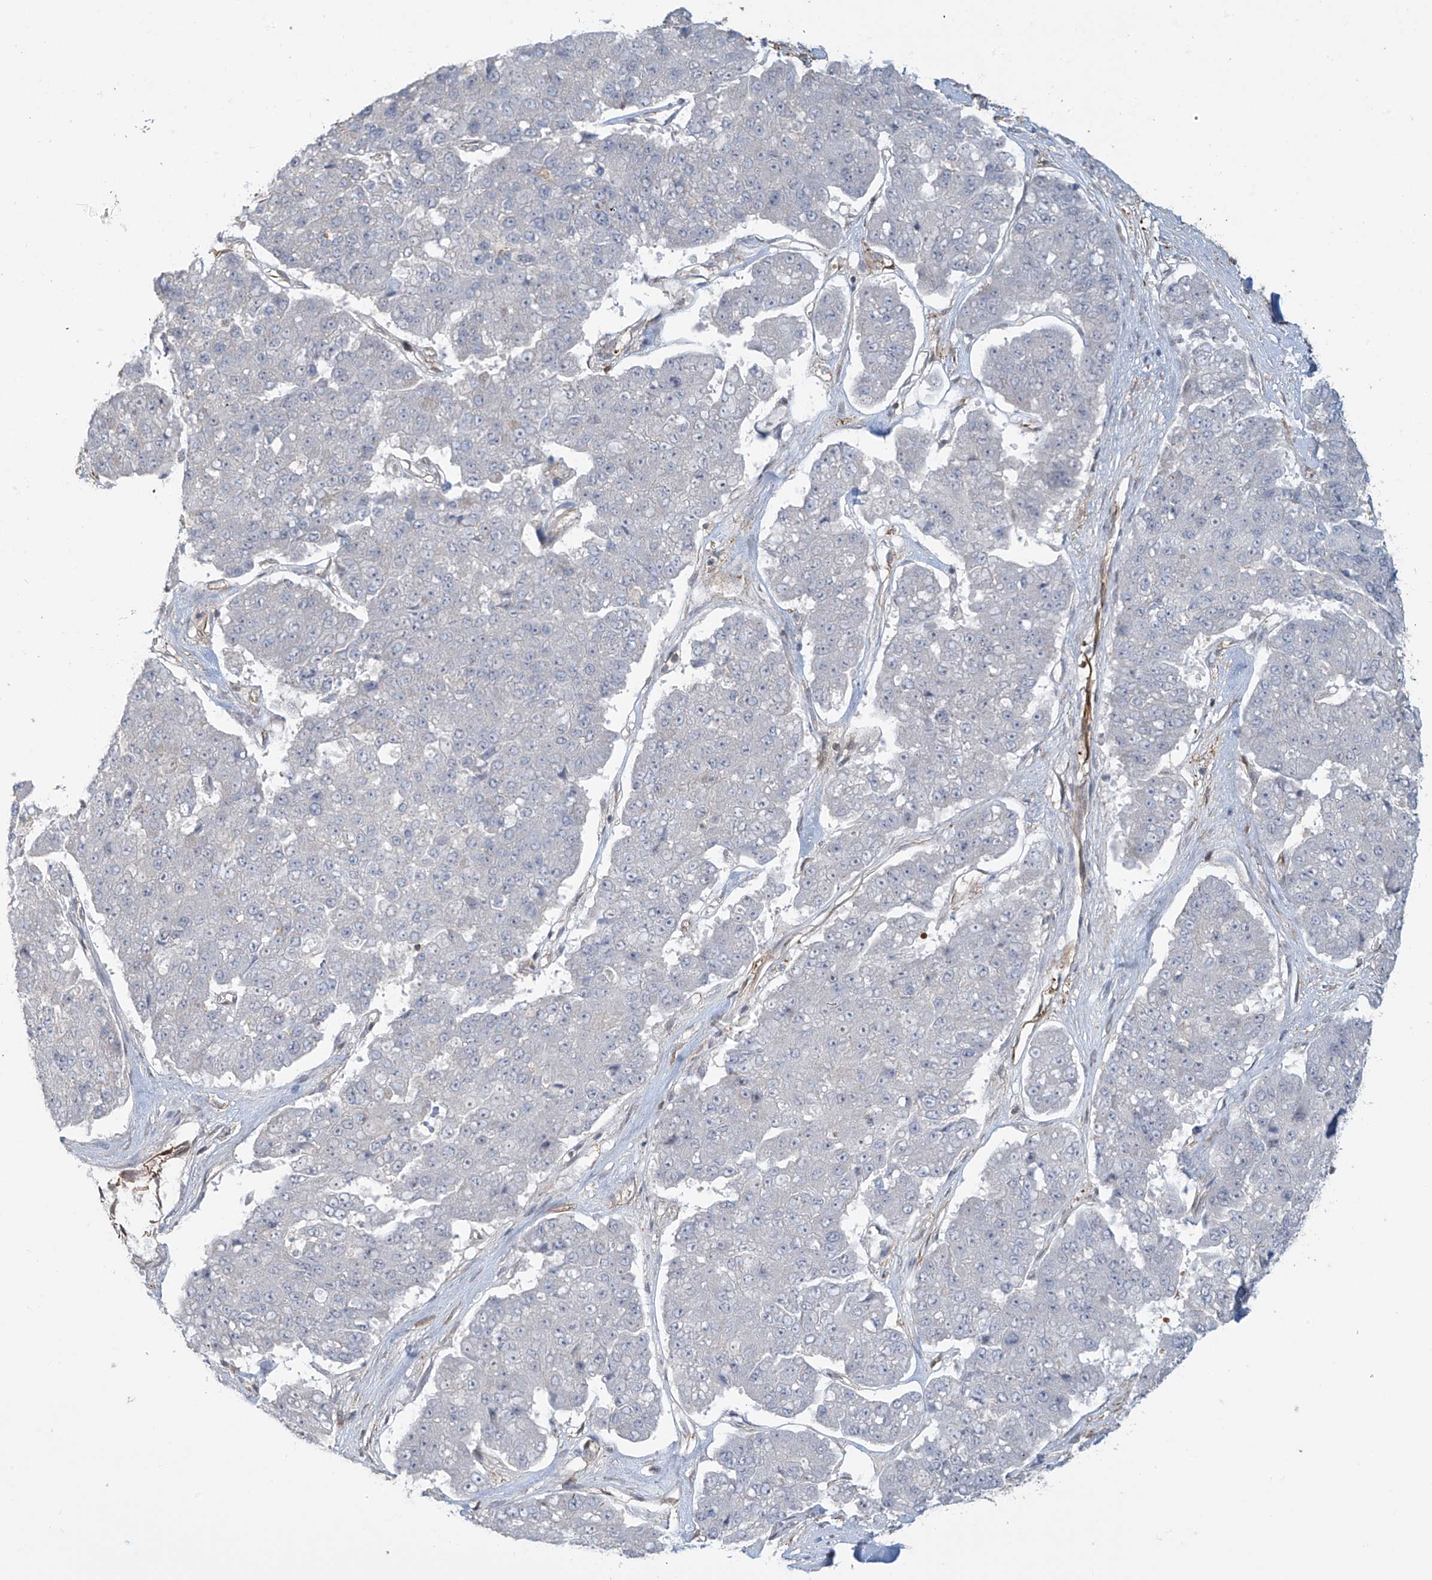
{"staining": {"intensity": "negative", "quantity": "none", "location": "none"}, "tissue": "pancreatic cancer", "cell_type": "Tumor cells", "image_type": "cancer", "snomed": [{"axis": "morphology", "description": "Adenocarcinoma, NOS"}, {"axis": "topography", "description": "Pancreas"}], "caption": "Human adenocarcinoma (pancreatic) stained for a protein using IHC demonstrates no positivity in tumor cells.", "gene": "TAGAP", "patient": {"sex": "male", "age": 50}}